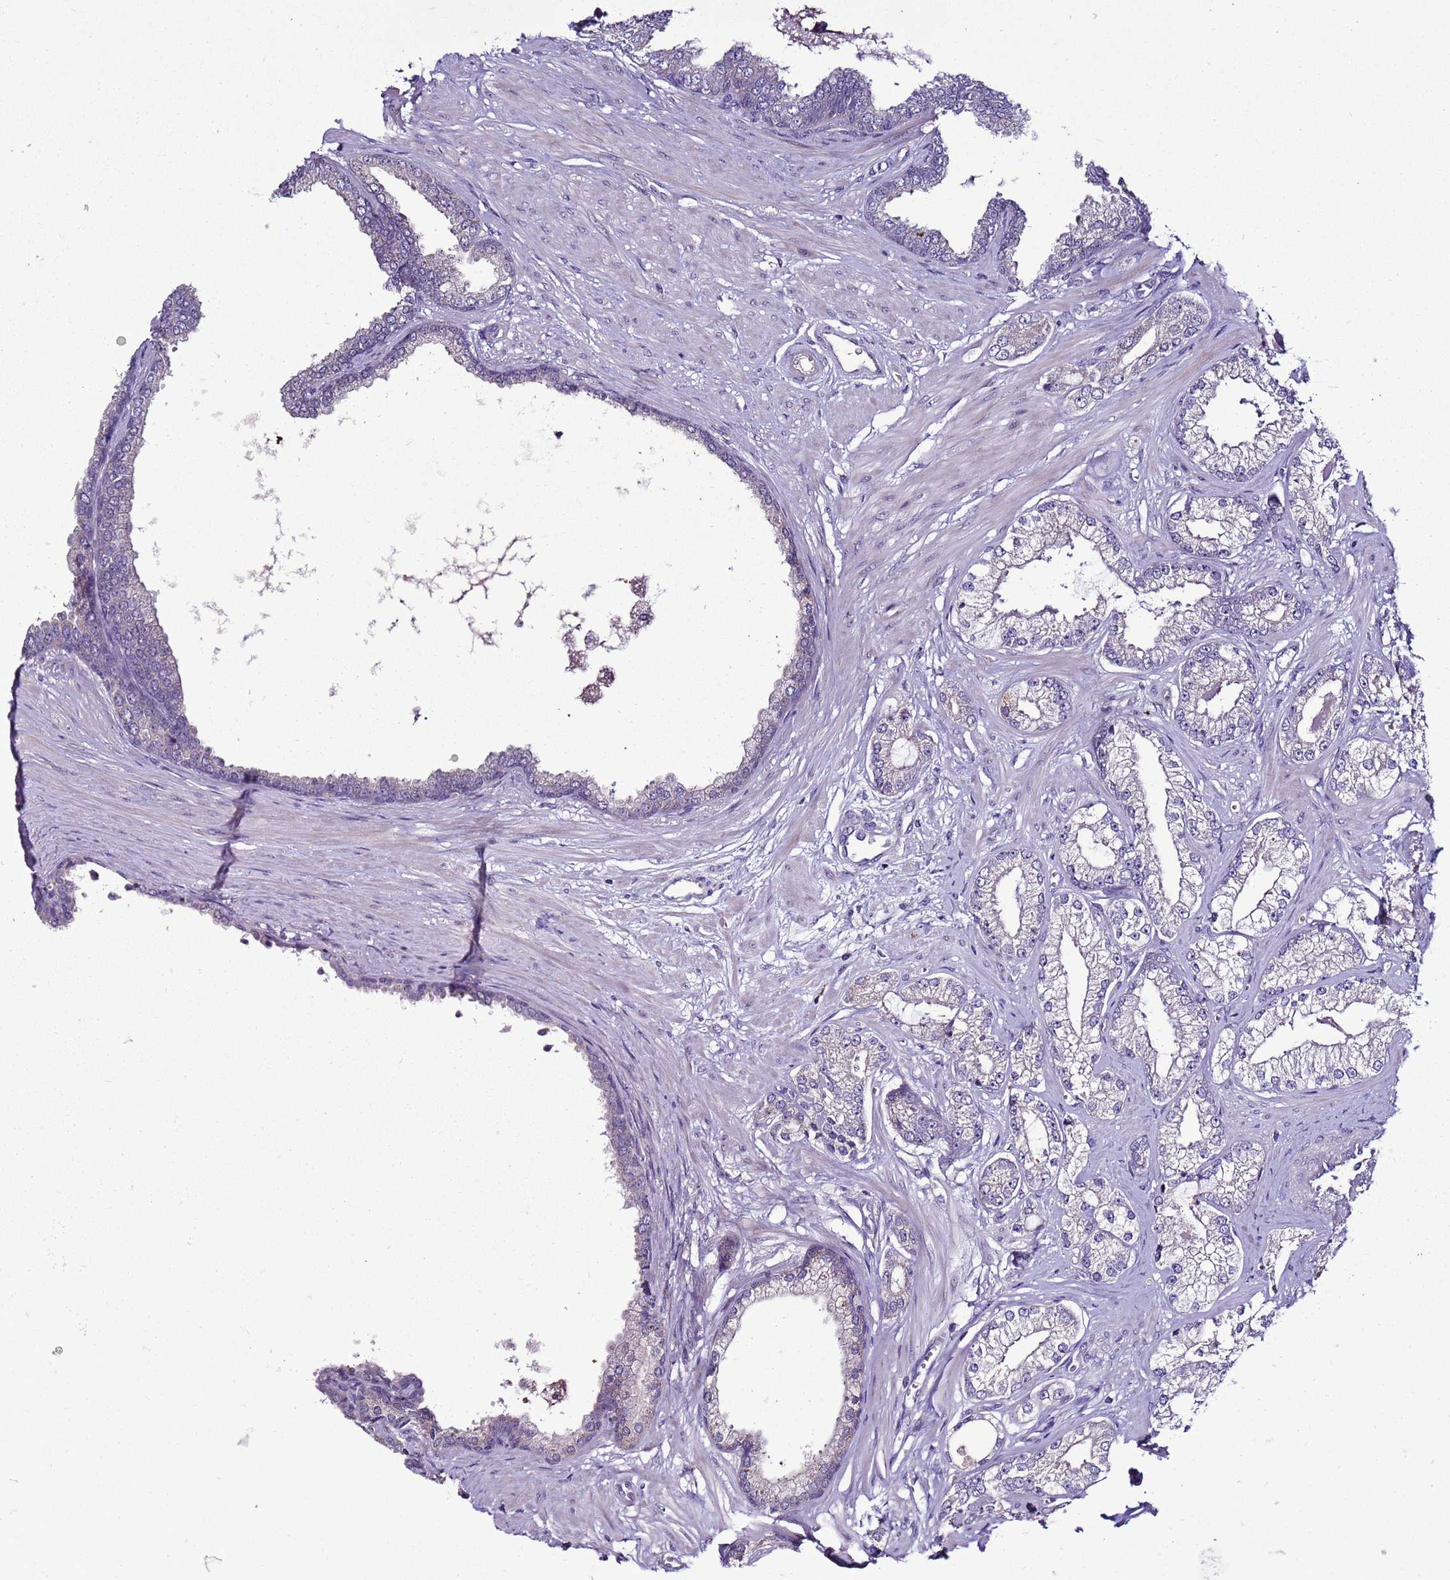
{"staining": {"intensity": "negative", "quantity": "none", "location": "none"}, "tissue": "prostate cancer", "cell_type": "Tumor cells", "image_type": "cancer", "snomed": [{"axis": "morphology", "description": "Adenocarcinoma, Low grade"}, {"axis": "topography", "description": "Prostate"}], "caption": "High magnification brightfield microscopy of prostate cancer stained with DAB (brown) and counterstained with hematoxylin (blue): tumor cells show no significant positivity.", "gene": "RABL2B", "patient": {"sex": "male", "age": 64}}